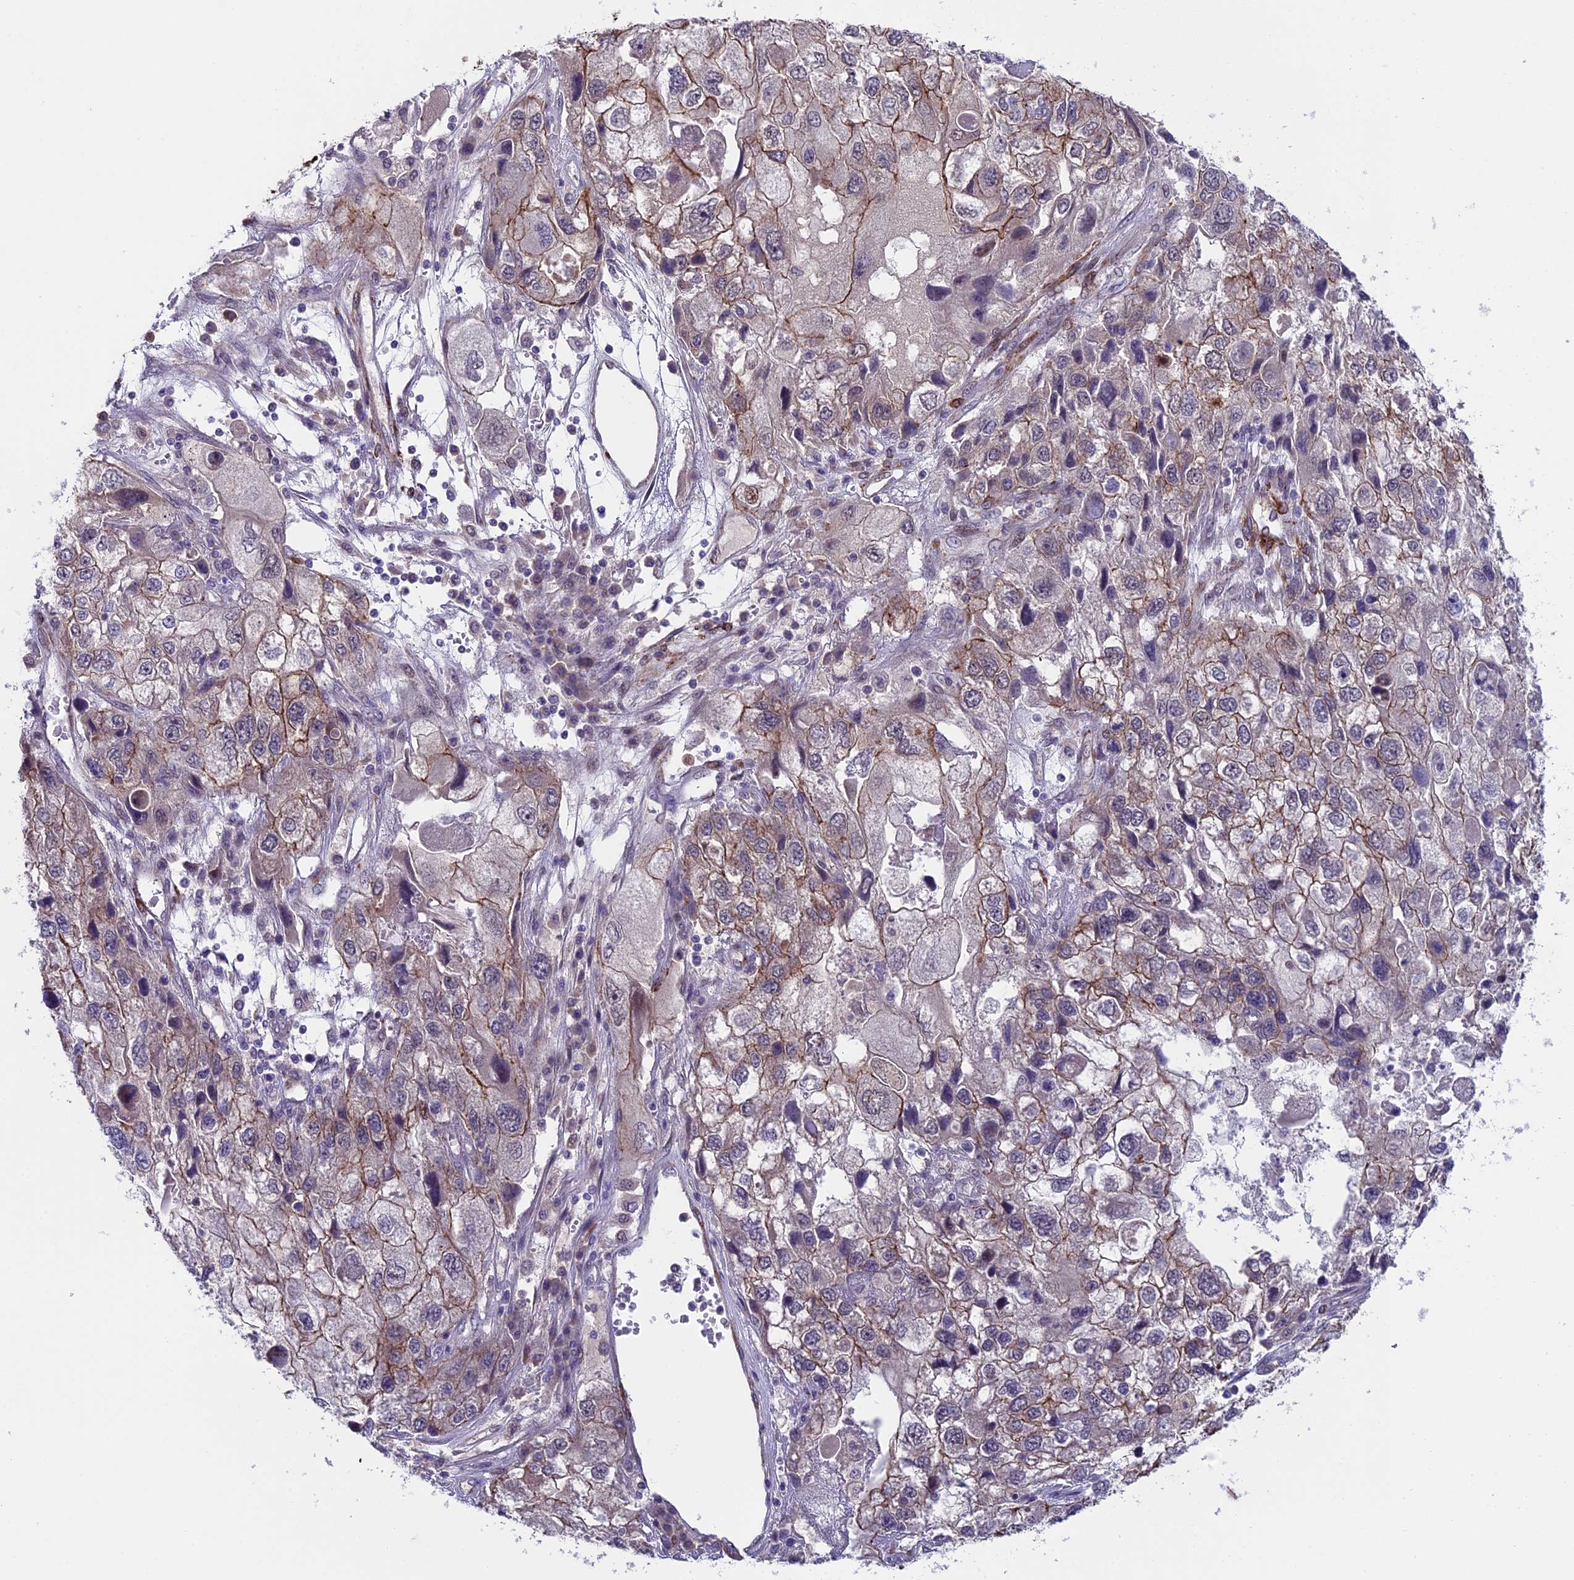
{"staining": {"intensity": "moderate", "quantity": "25%-75%", "location": "cytoplasmic/membranous"}, "tissue": "endometrial cancer", "cell_type": "Tumor cells", "image_type": "cancer", "snomed": [{"axis": "morphology", "description": "Adenocarcinoma, NOS"}, {"axis": "topography", "description": "Endometrium"}], "caption": "Immunohistochemistry of endometrial cancer (adenocarcinoma) shows medium levels of moderate cytoplasmic/membranous staining in approximately 25%-75% of tumor cells.", "gene": "SIPA1L3", "patient": {"sex": "female", "age": 49}}